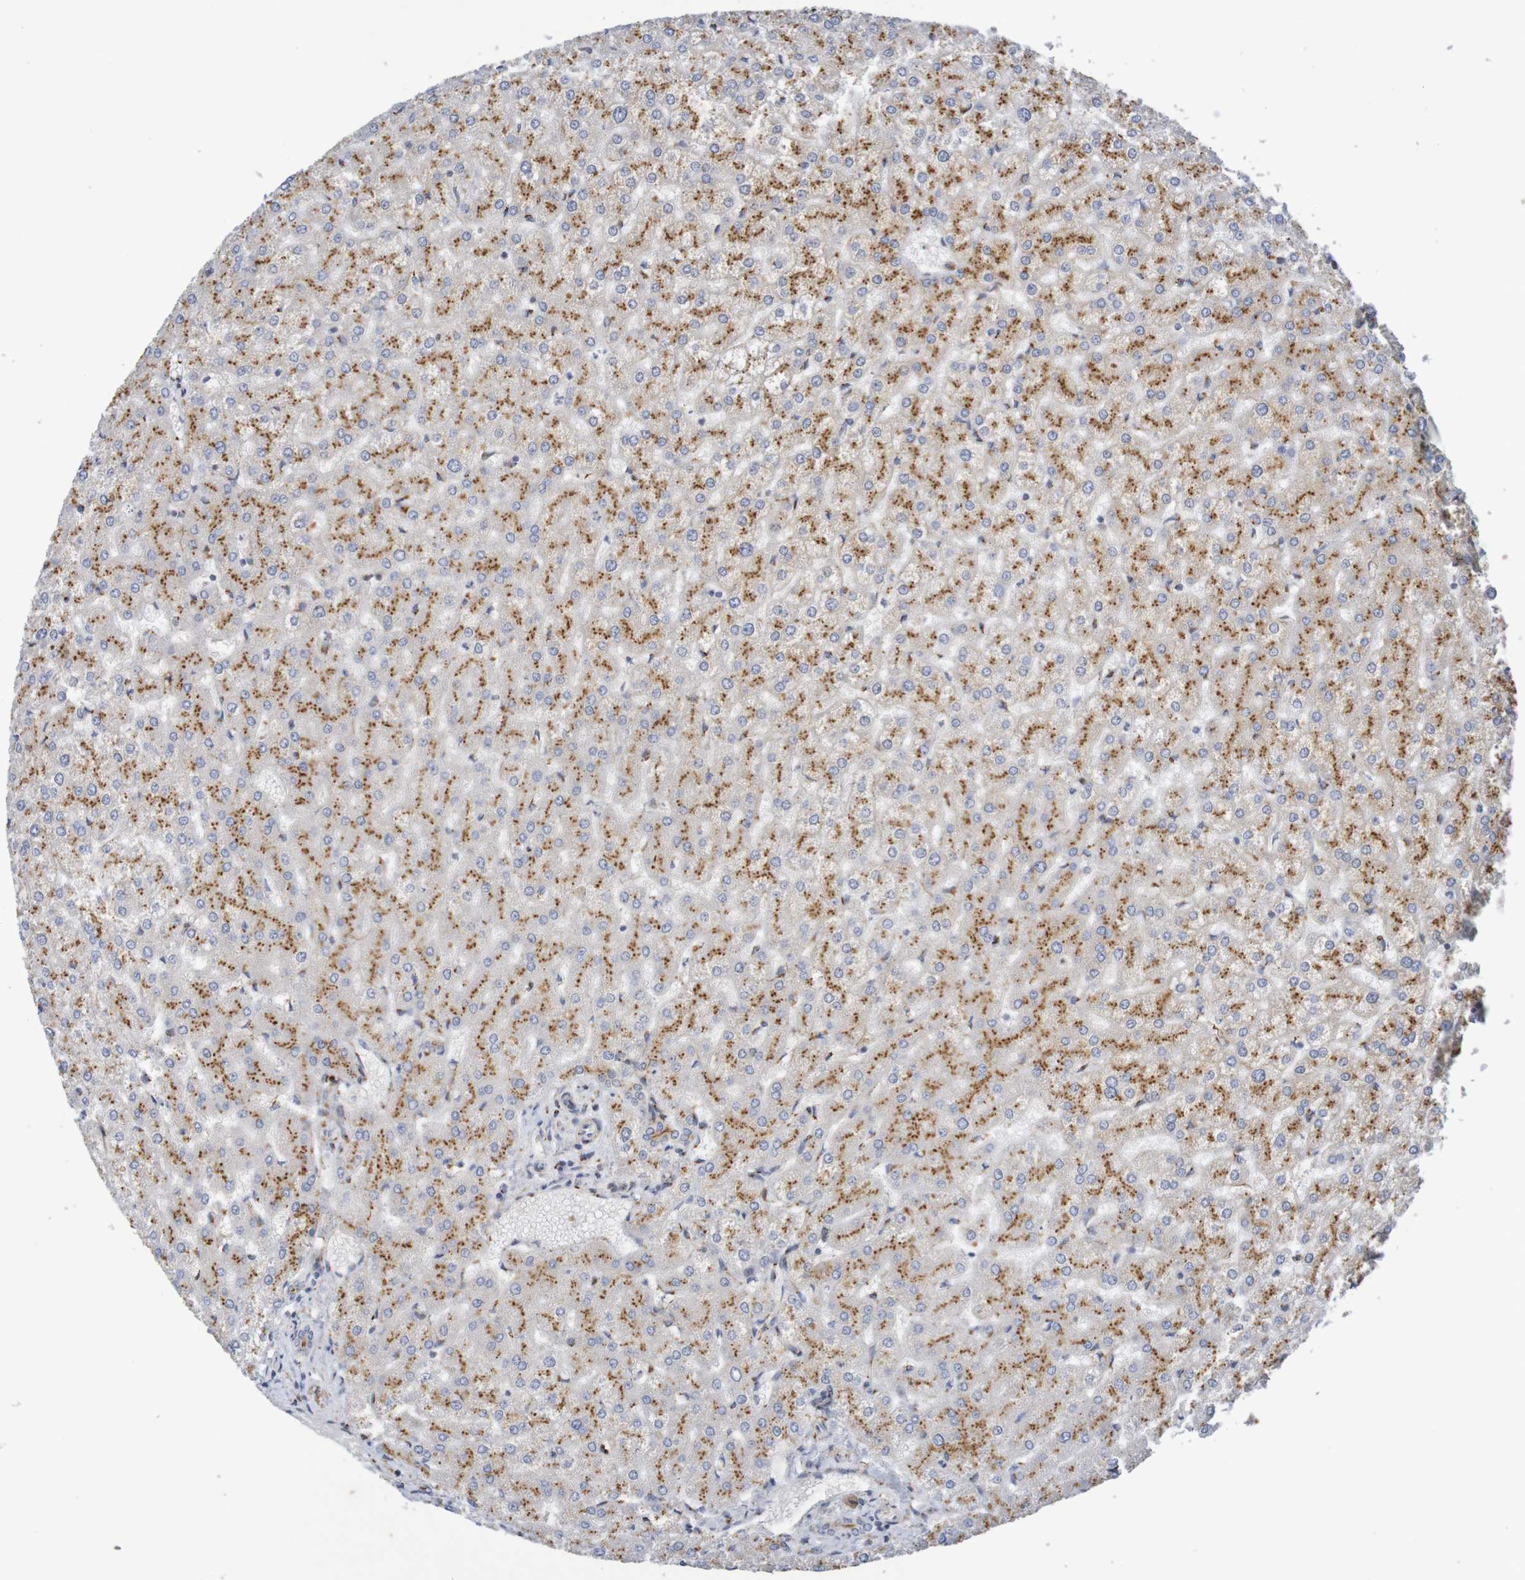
{"staining": {"intensity": "moderate", "quantity": ">75%", "location": "cytoplasmic/membranous"}, "tissue": "liver", "cell_type": "Cholangiocytes", "image_type": "normal", "snomed": [{"axis": "morphology", "description": "Normal tissue, NOS"}, {"axis": "topography", "description": "Liver"}], "caption": "The micrograph exhibits immunohistochemical staining of normal liver. There is moderate cytoplasmic/membranous positivity is appreciated in about >75% of cholangiocytes.", "gene": "DCP2", "patient": {"sex": "female", "age": 32}}